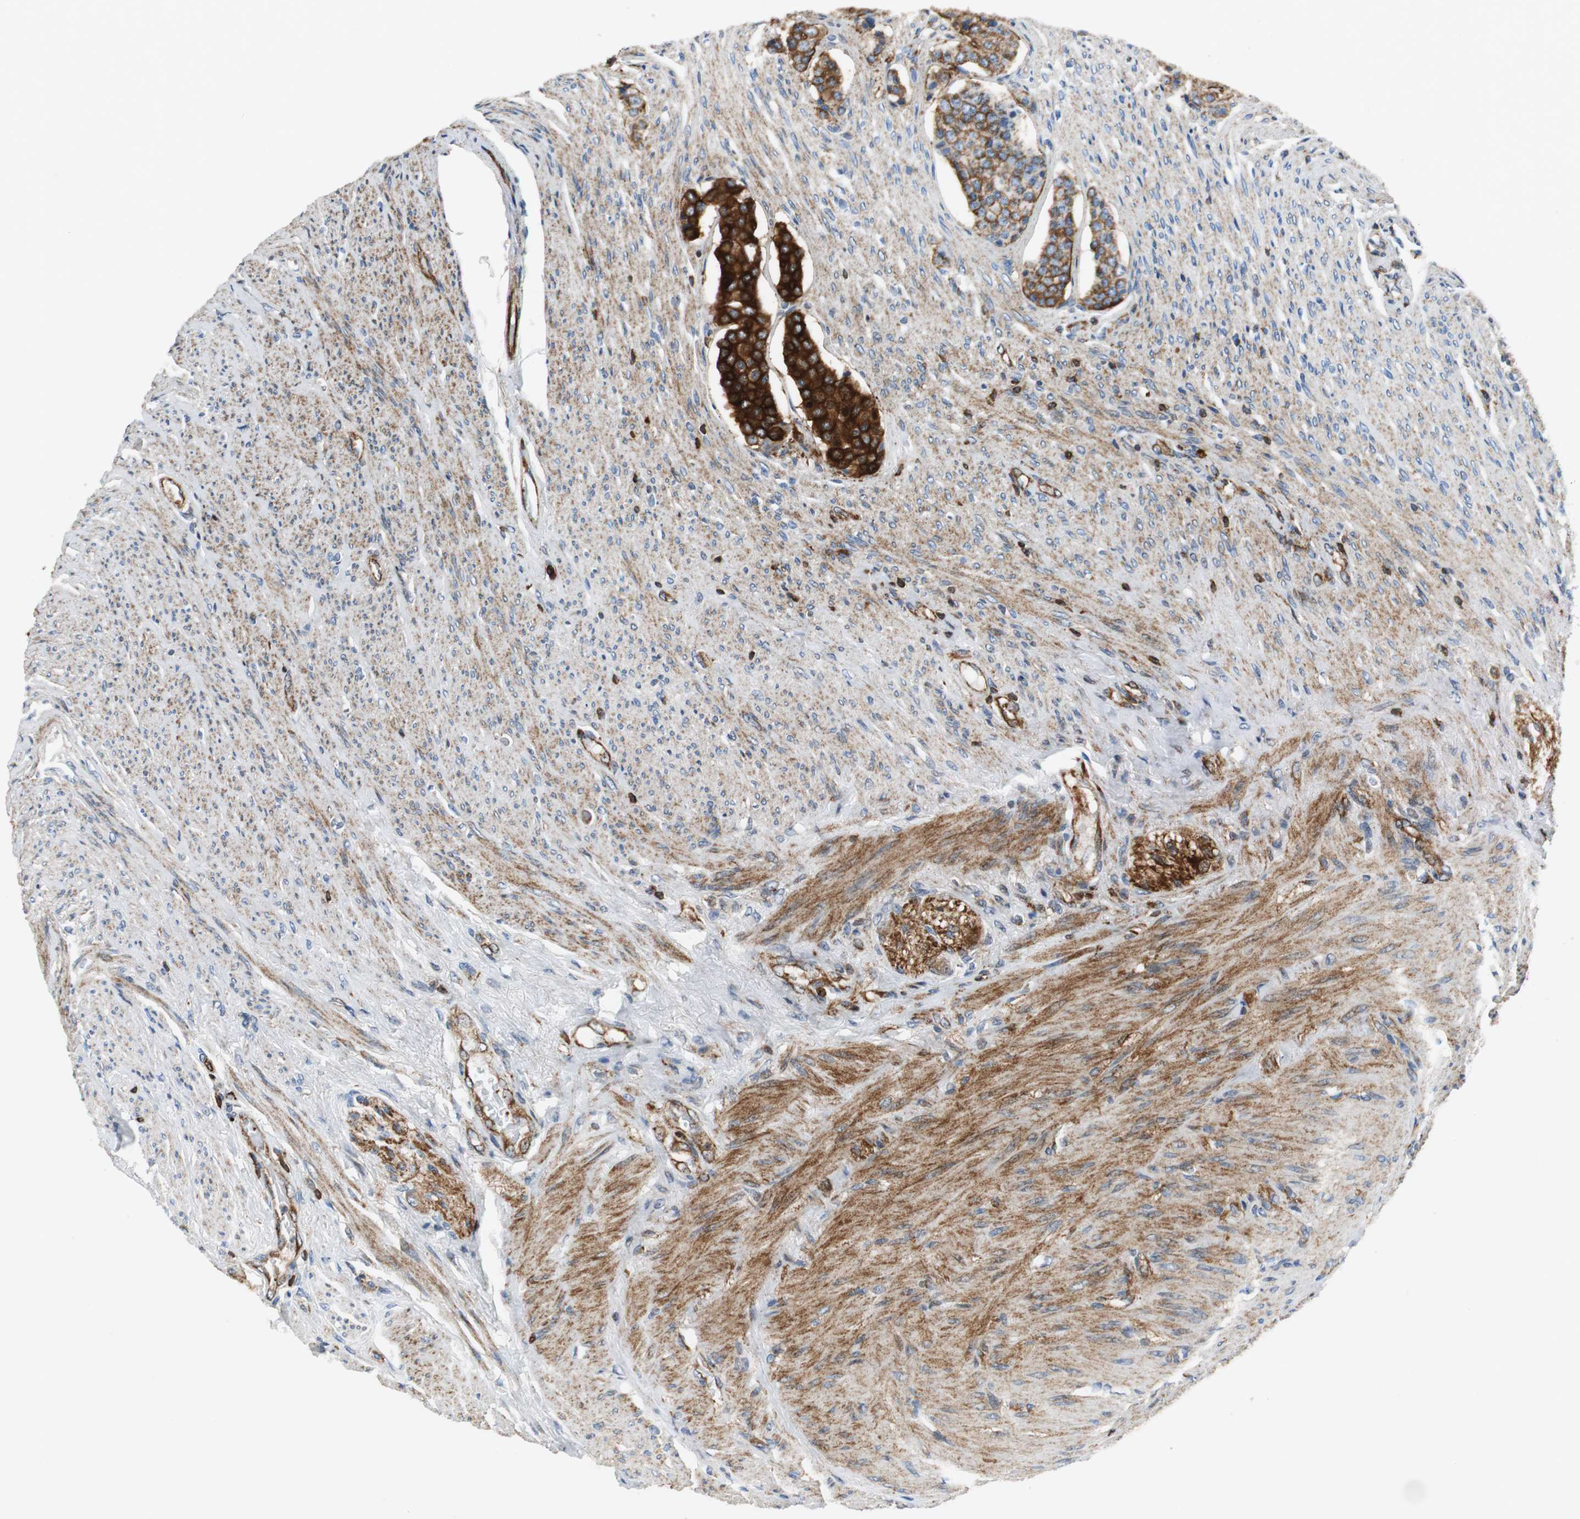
{"staining": {"intensity": "strong", "quantity": ">75%", "location": "cytoplasmic/membranous"}, "tissue": "carcinoid", "cell_type": "Tumor cells", "image_type": "cancer", "snomed": [{"axis": "morphology", "description": "Carcinoid, malignant, NOS"}, {"axis": "topography", "description": "Colon"}], "caption": "This image displays carcinoid stained with immunohistochemistry to label a protein in brown. The cytoplasmic/membranous of tumor cells show strong positivity for the protein. Nuclei are counter-stained blue.", "gene": "TUBA4A", "patient": {"sex": "female", "age": 61}}